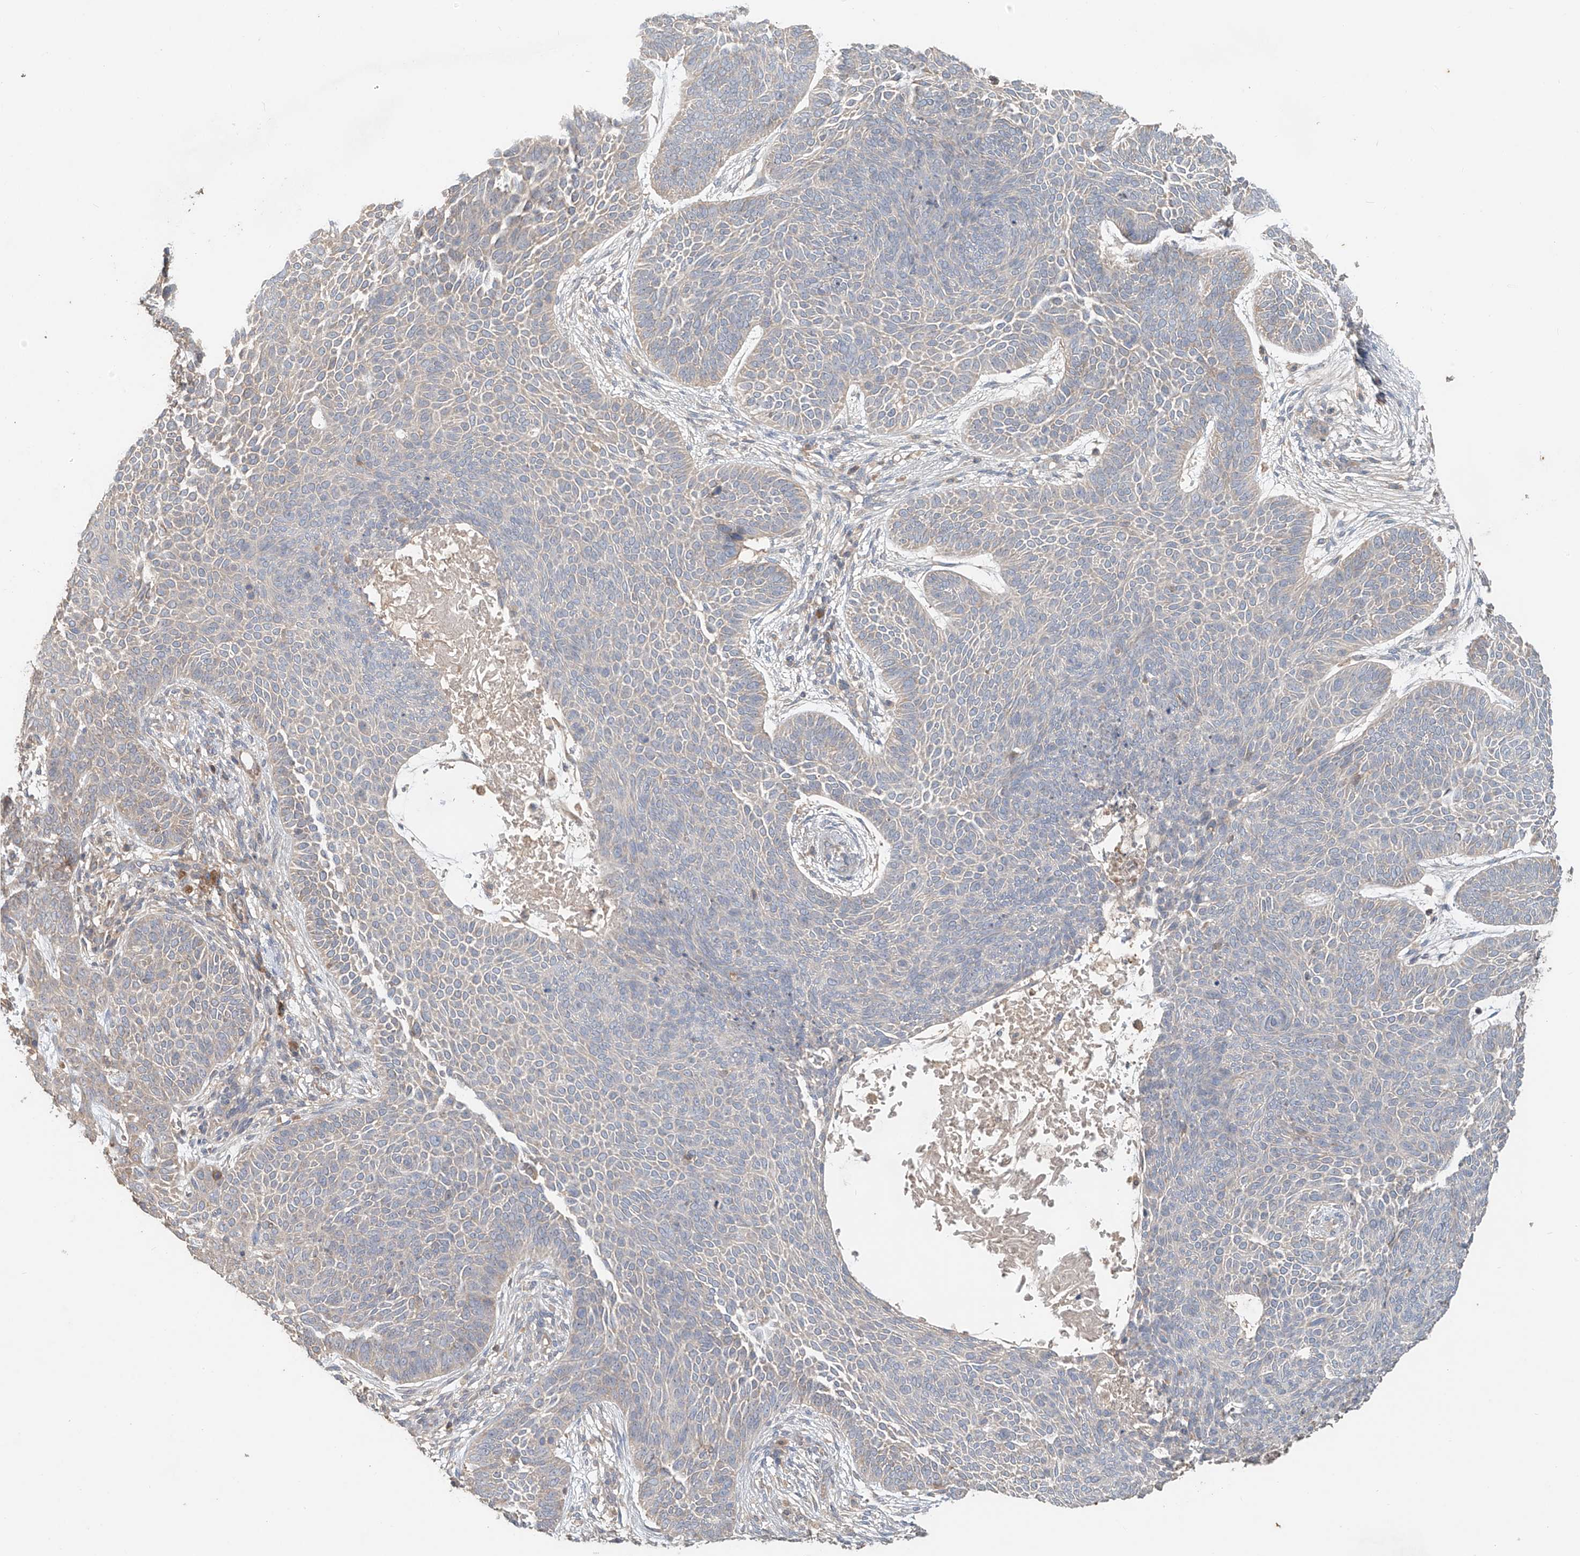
{"staining": {"intensity": "negative", "quantity": "none", "location": "none"}, "tissue": "skin cancer", "cell_type": "Tumor cells", "image_type": "cancer", "snomed": [{"axis": "morphology", "description": "Basal cell carcinoma"}, {"axis": "topography", "description": "Skin"}], "caption": "An immunohistochemistry image of skin cancer (basal cell carcinoma) is shown. There is no staining in tumor cells of skin cancer (basal cell carcinoma).", "gene": "GNB1L", "patient": {"sex": "male", "age": 85}}